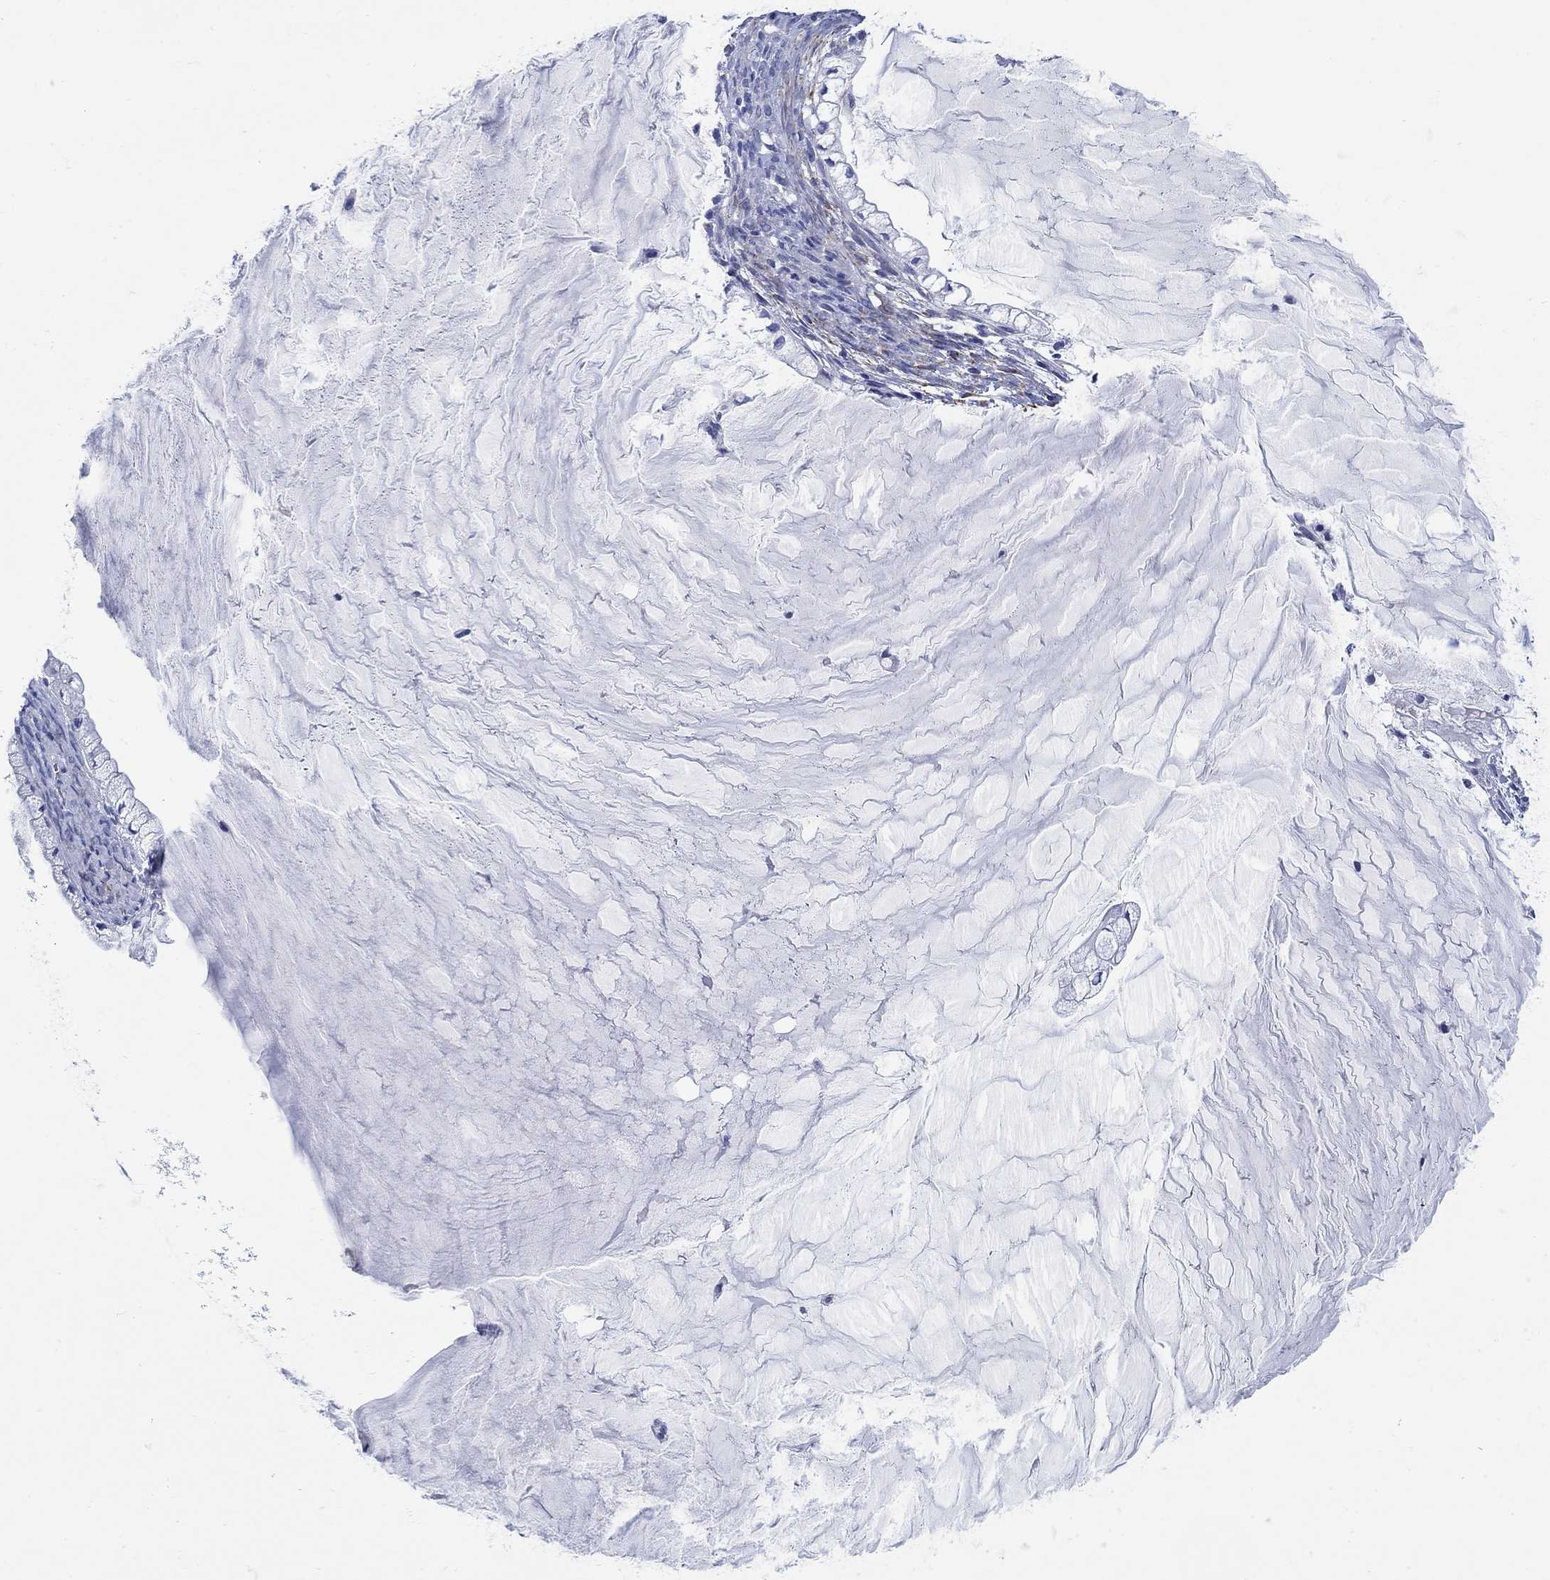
{"staining": {"intensity": "negative", "quantity": "none", "location": "none"}, "tissue": "ovarian cancer", "cell_type": "Tumor cells", "image_type": "cancer", "snomed": [{"axis": "morphology", "description": "Cystadenocarcinoma, mucinous, NOS"}, {"axis": "topography", "description": "Ovary"}], "caption": "Ovarian cancer stained for a protein using immunohistochemistry demonstrates no expression tumor cells.", "gene": "P2RY6", "patient": {"sex": "female", "age": 57}}